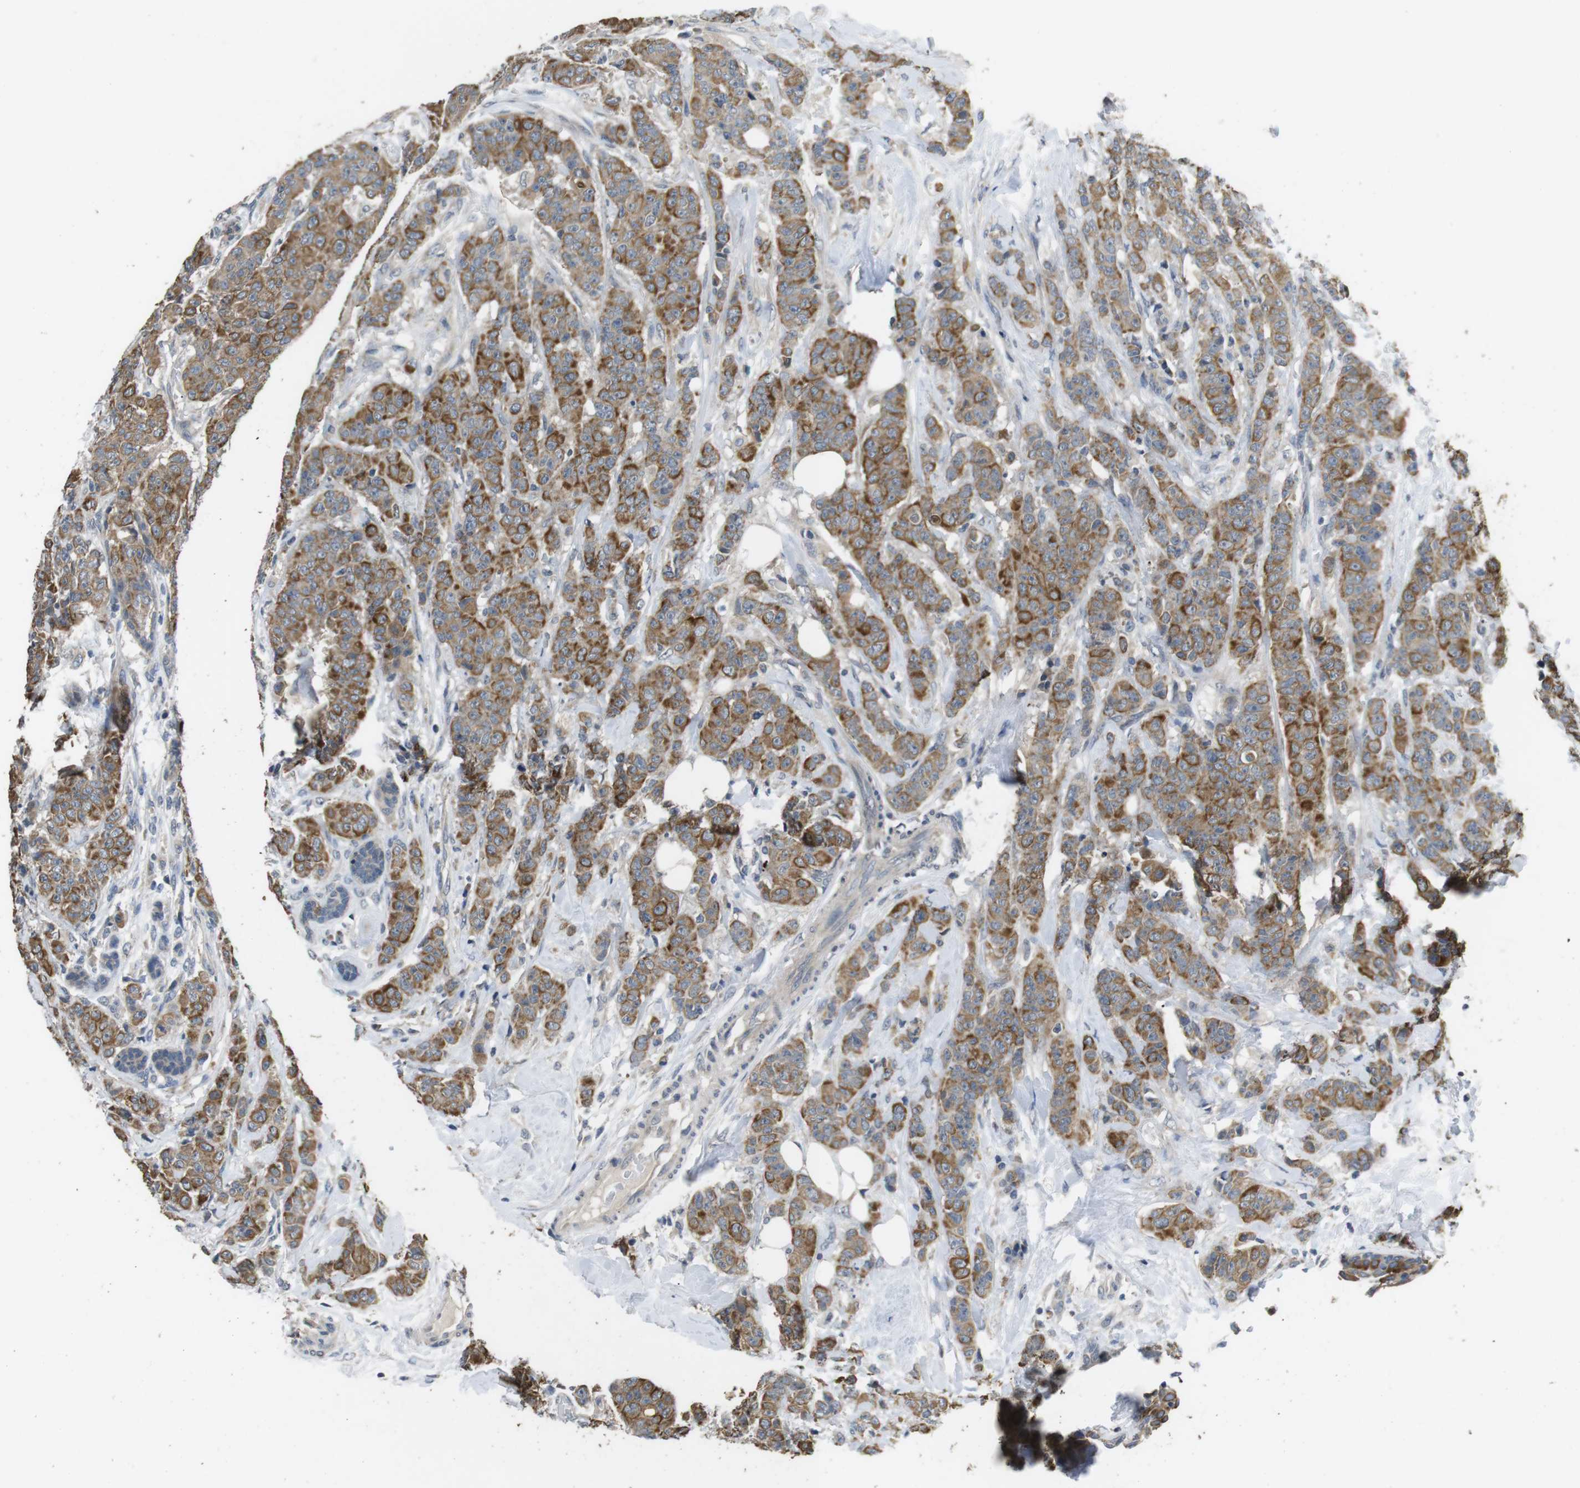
{"staining": {"intensity": "moderate", "quantity": ">75%", "location": "cytoplasmic/membranous"}, "tissue": "breast cancer", "cell_type": "Tumor cells", "image_type": "cancer", "snomed": [{"axis": "morphology", "description": "Normal tissue, NOS"}, {"axis": "morphology", "description": "Duct carcinoma"}, {"axis": "topography", "description": "Breast"}], "caption": "High-power microscopy captured an immunohistochemistry photomicrograph of breast cancer (intraductal carcinoma), revealing moderate cytoplasmic/membranous positivity in about >75% of tumor cells.", "gene": "ADGRL3", "patient": {"sex": "female", "age": 40}}